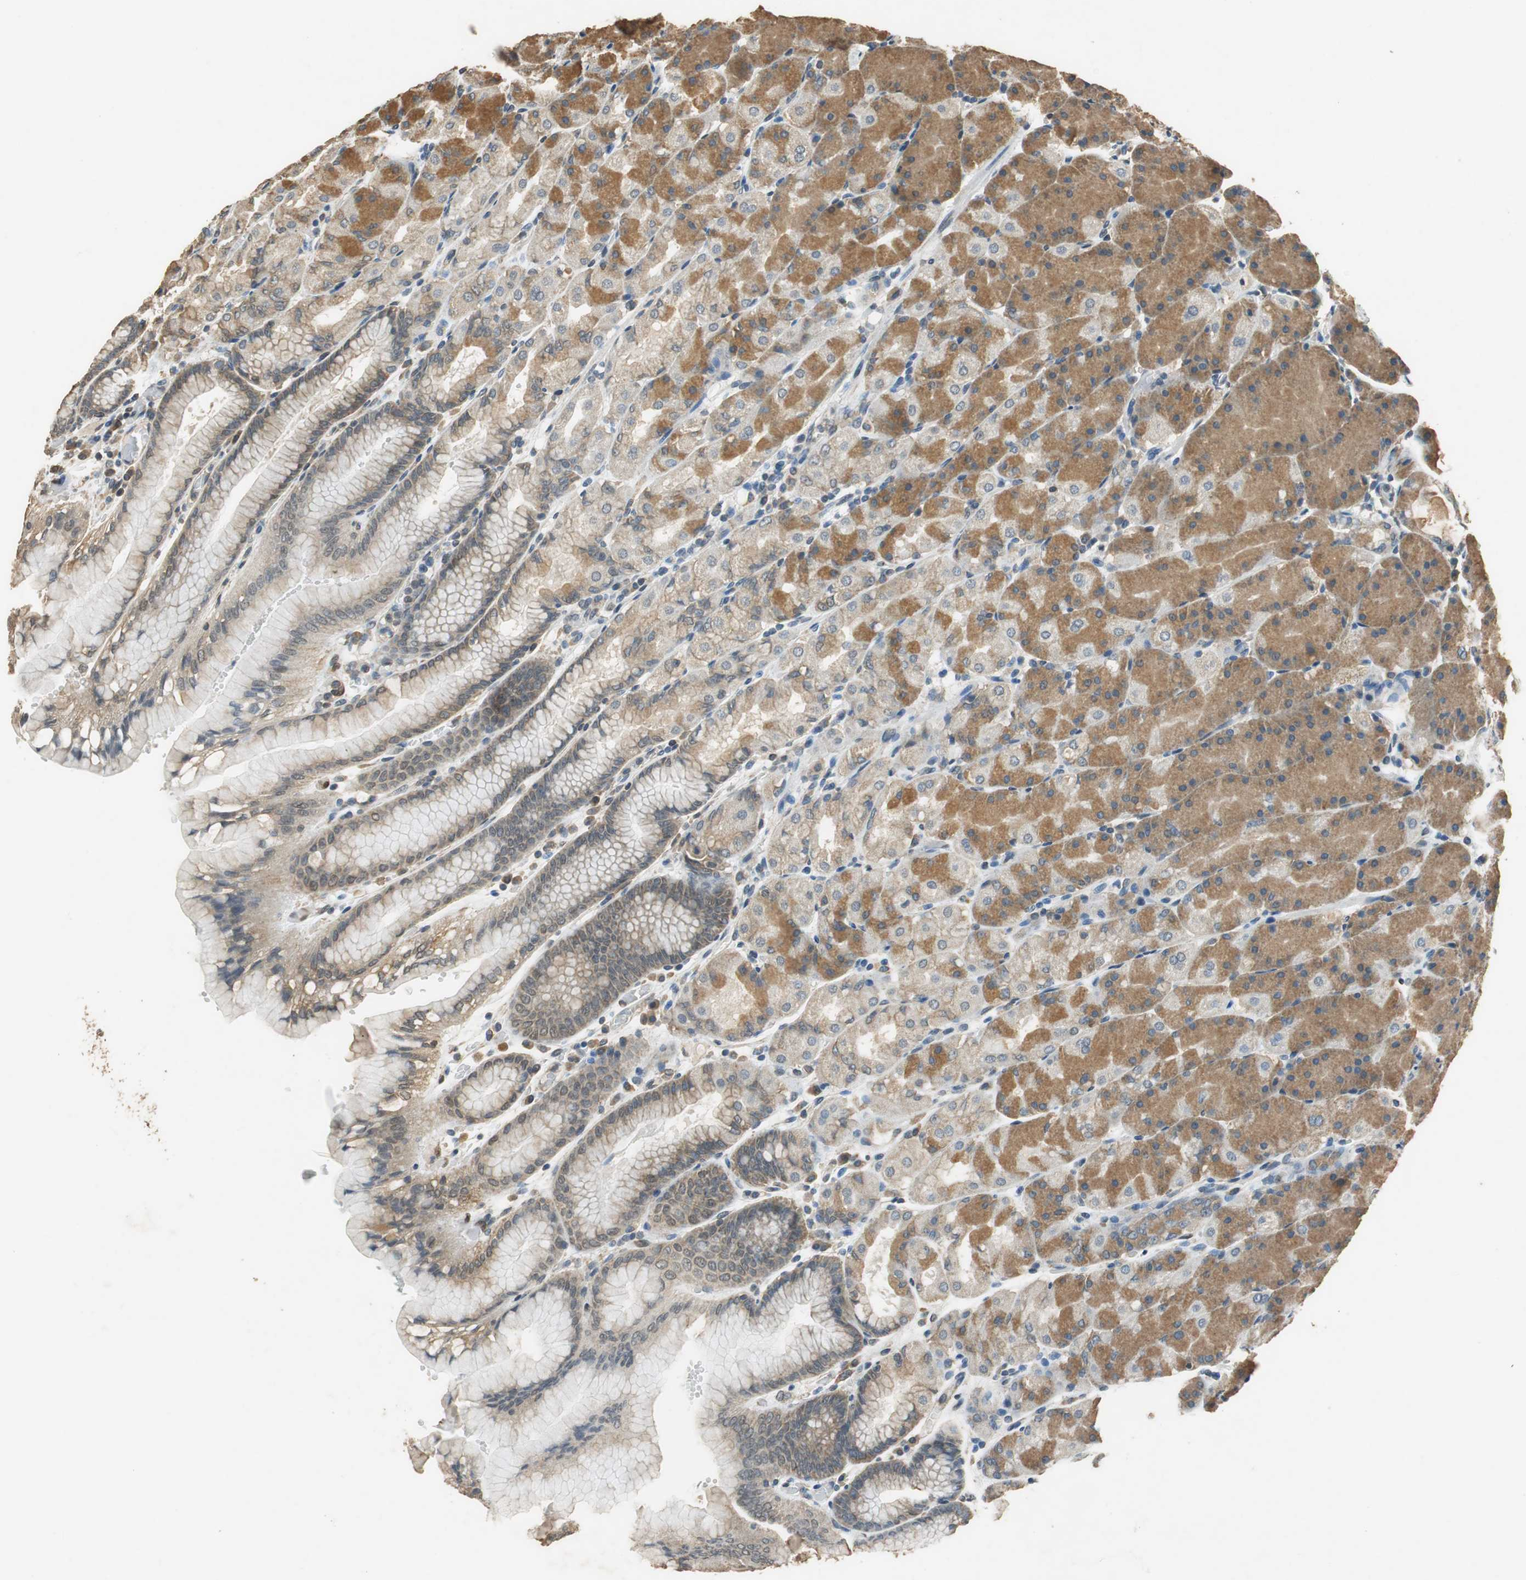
{"staining": {"intensity": "strong", "quantity": "25%-75%", "location": "cytoplasmic/membranous,nuclear"}, "tissue": "stomach", "cell_type": "Glandular cells", "image_type": "normal", "snomed": [{"axis": "morphology", "description": "Normal tissue, NOS"}, {"axis": "topography", "description": "Stomach, upper"}, {"axis": "topography", "description": "Stomach"}], "caption": "The immunohistochemical stain highlights strong cytoplasmic/membranous,nuclear staining in glandular cells of normal stomach. The protein is stained brown, and the nuclei are stained in blue (DAB (3,3'-diaminobenzidine) IHC with brightfield microscopy, high magnification).", "gene": "ALDH4A1", "patient": {"sex": "male", "age": 76}}